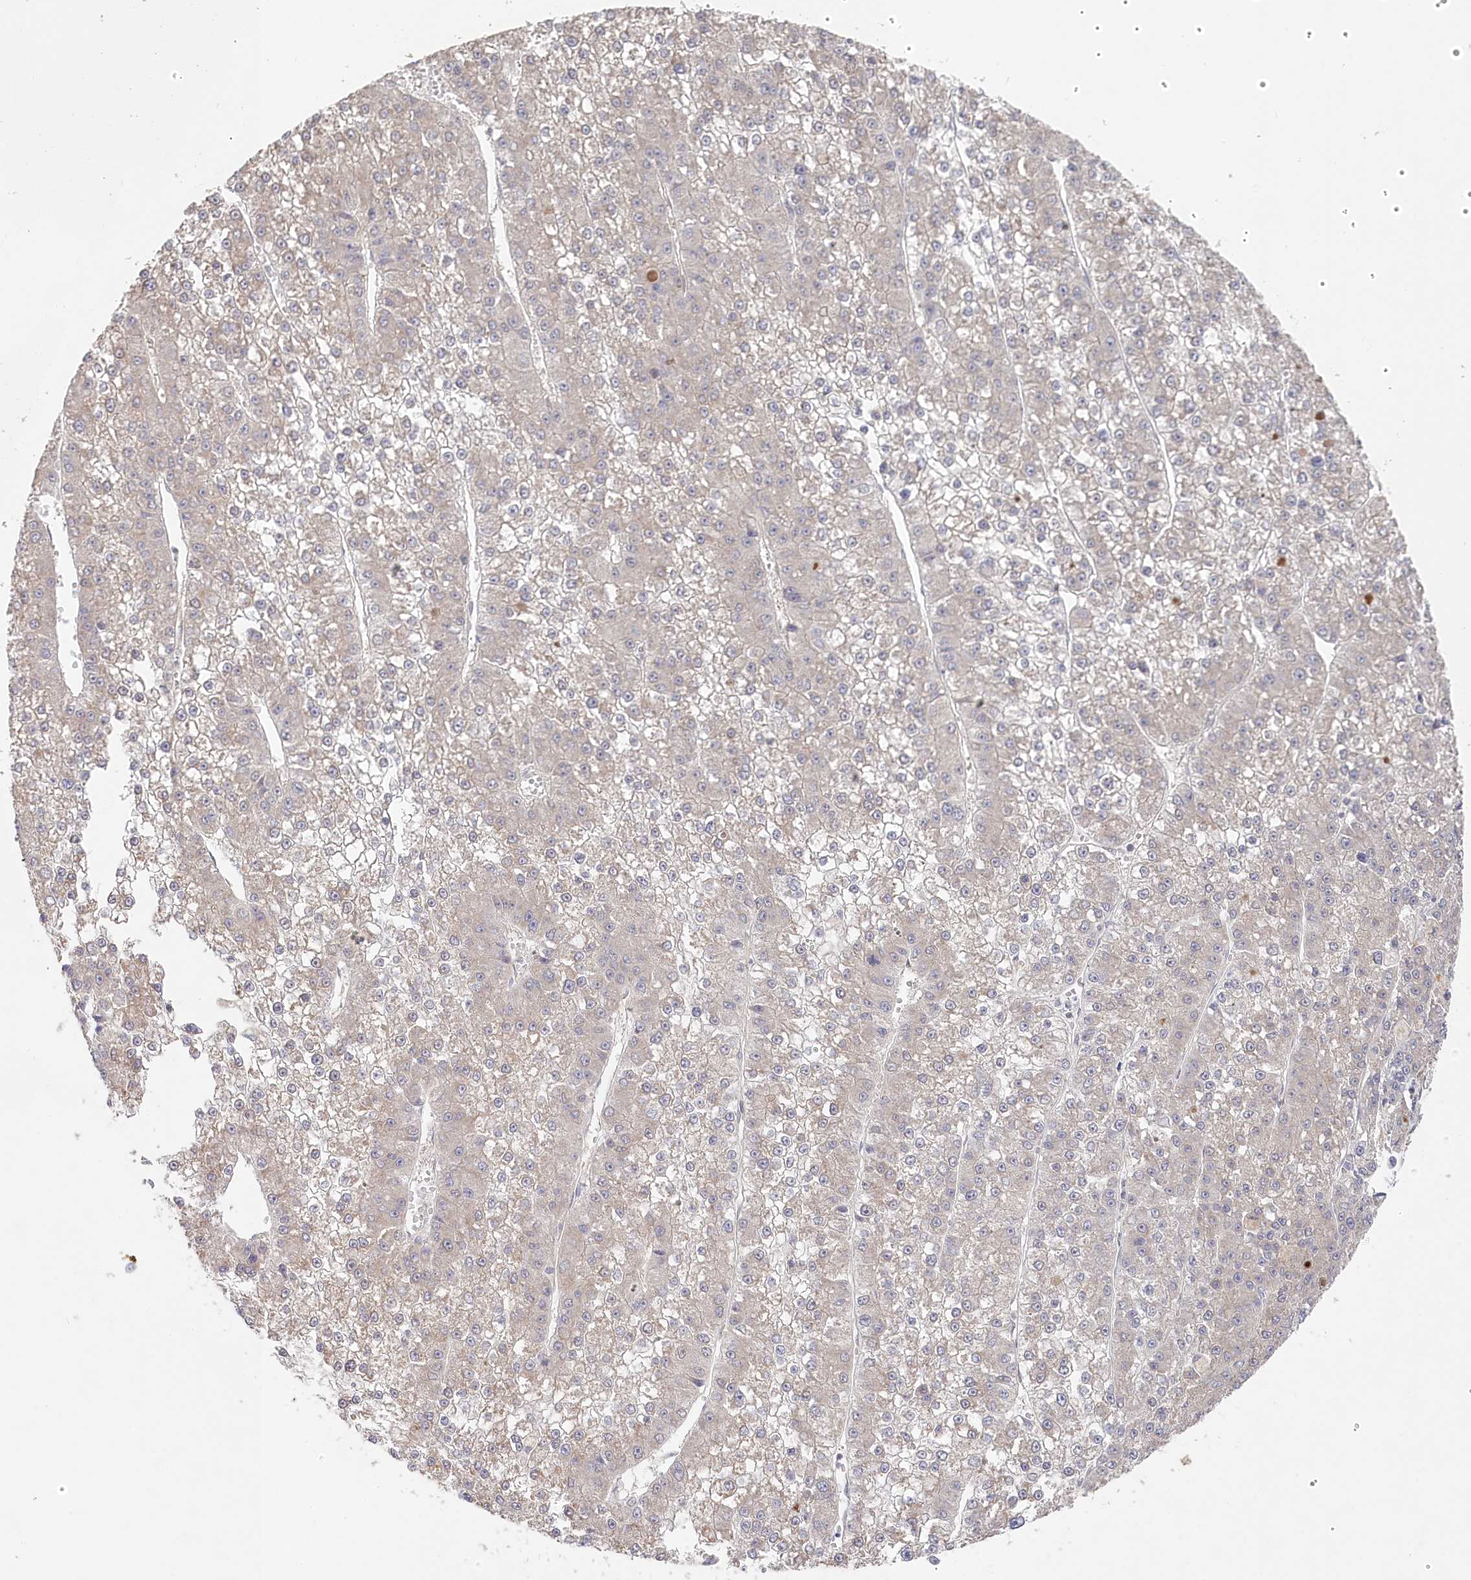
{"staining": {"intensity": "weak", "quantity": "<25%", "location": "cytoplasmic/membranous"}, "tissue": "liver cancer", "cell_type": "Tumor cells", "image_type": "cancer", "snomed": [{"axis": "morphology", "description": "Carcinoma, Hepatocellular, NOS"}, {"axis": "topography", "description": "Liver"}], "caption": "DAB (3,3'-diaminobenzidine) immunohistochemical staining of human hepatocellular carcinoma (liver) demonstrates no significant positivity in tumor cells. (DAB (3,3'-diaminobenzidine) IHC visualized using brightfield microscopy, high magnification).", "gene": "AAMDC", "patient": {"sex": "female", "age": 73}}